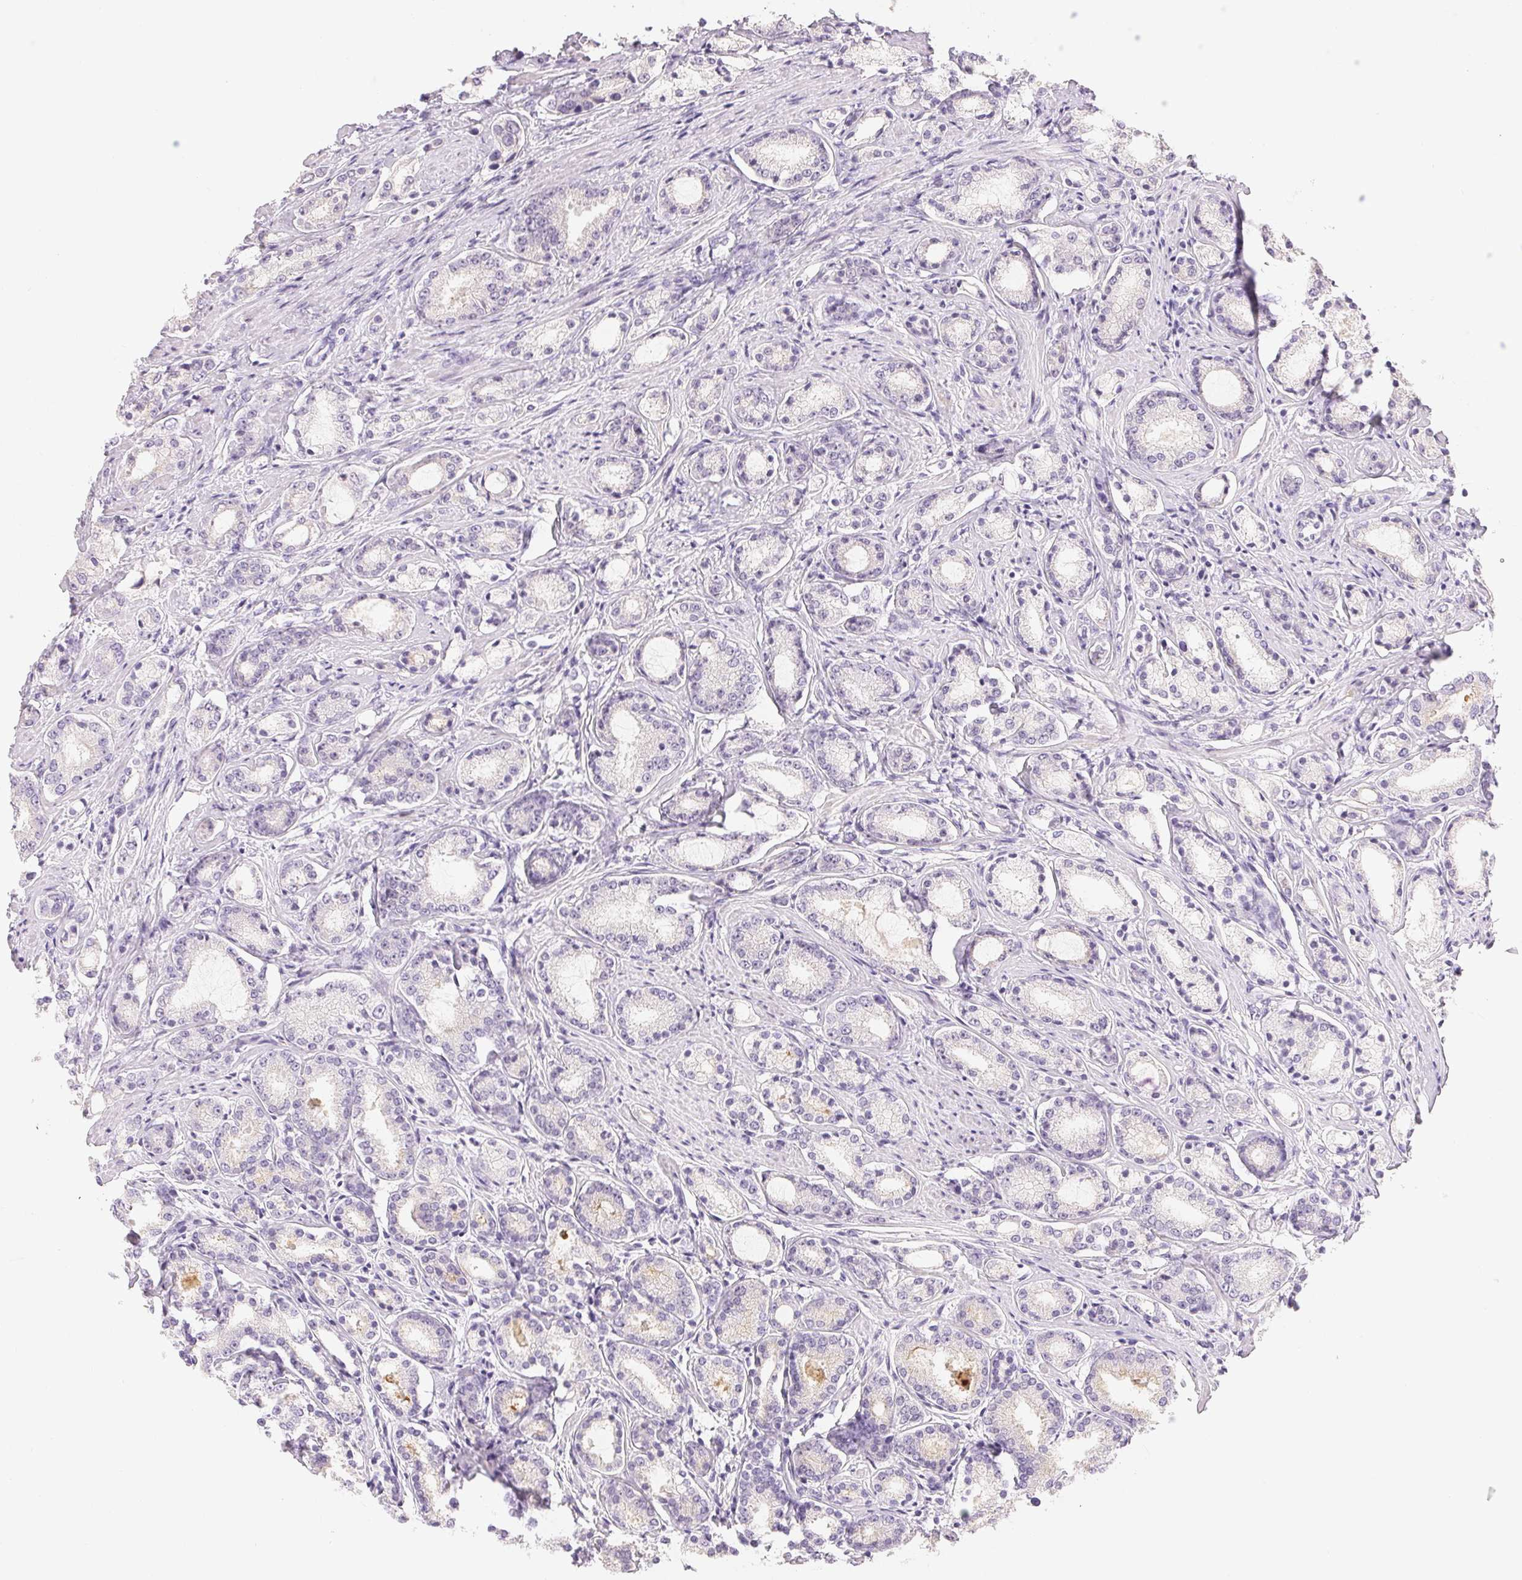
{"staining": {"intensity": "negative", "quantity": "none", "location": "none"}, "tissue": "prostate cancer", "cell_type": "Tumor cells", "image_type": "cancer", "snomed": [{"axis": "morphology", "description": "Adenocarcinoma, High grade"}, {"axis": "topography", "description": "Prostate"}], "caption": "Tumor cells show no significant positivity in prostate cancer.", "gene": "SFTPD", "patient": {"sex": "male", "age": 63}}